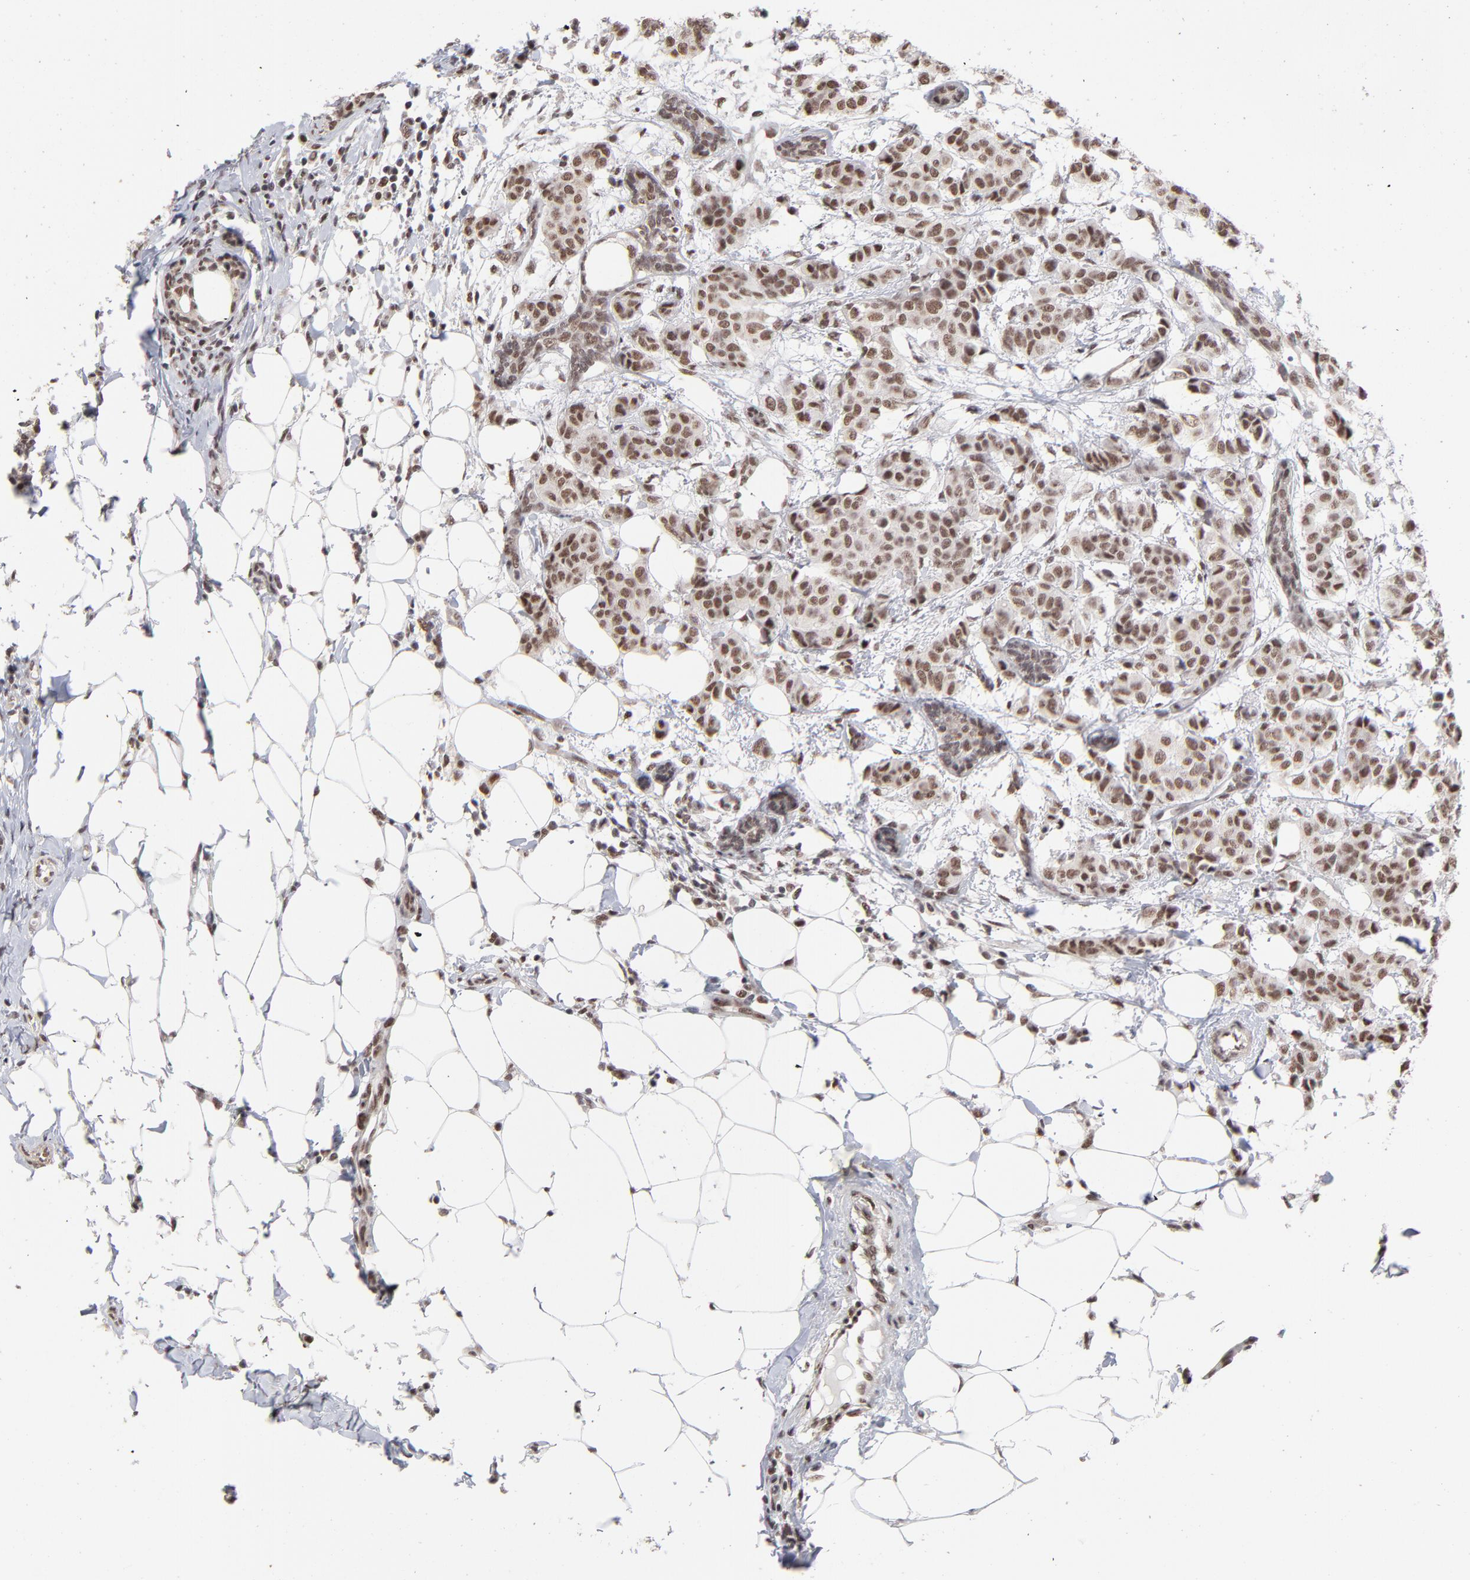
{"staining": {"intensity": "strong", "quantity": ">75%", "location": "cytoplasmic/membranous,nuclear"}, "tissue": "breast cancer", "cell_type": "Tumor cells", "image_type": "cancer", "snomed": [{"axis": "morphology", "description": "Duct carcinoma"}, {"axis": "topography", "description": "Breast"}], "caption": "IHC (DAB (3,3'-diaminobenzidine)) staining of human breast cancer (invasive ductal carcinoma) displays strong cytoplasmic/membranous and nuclear protein staining in approximately >75% of tumor cells.", "gene": "ZNF3", "patient": {"sex": "female", "age": 40}}